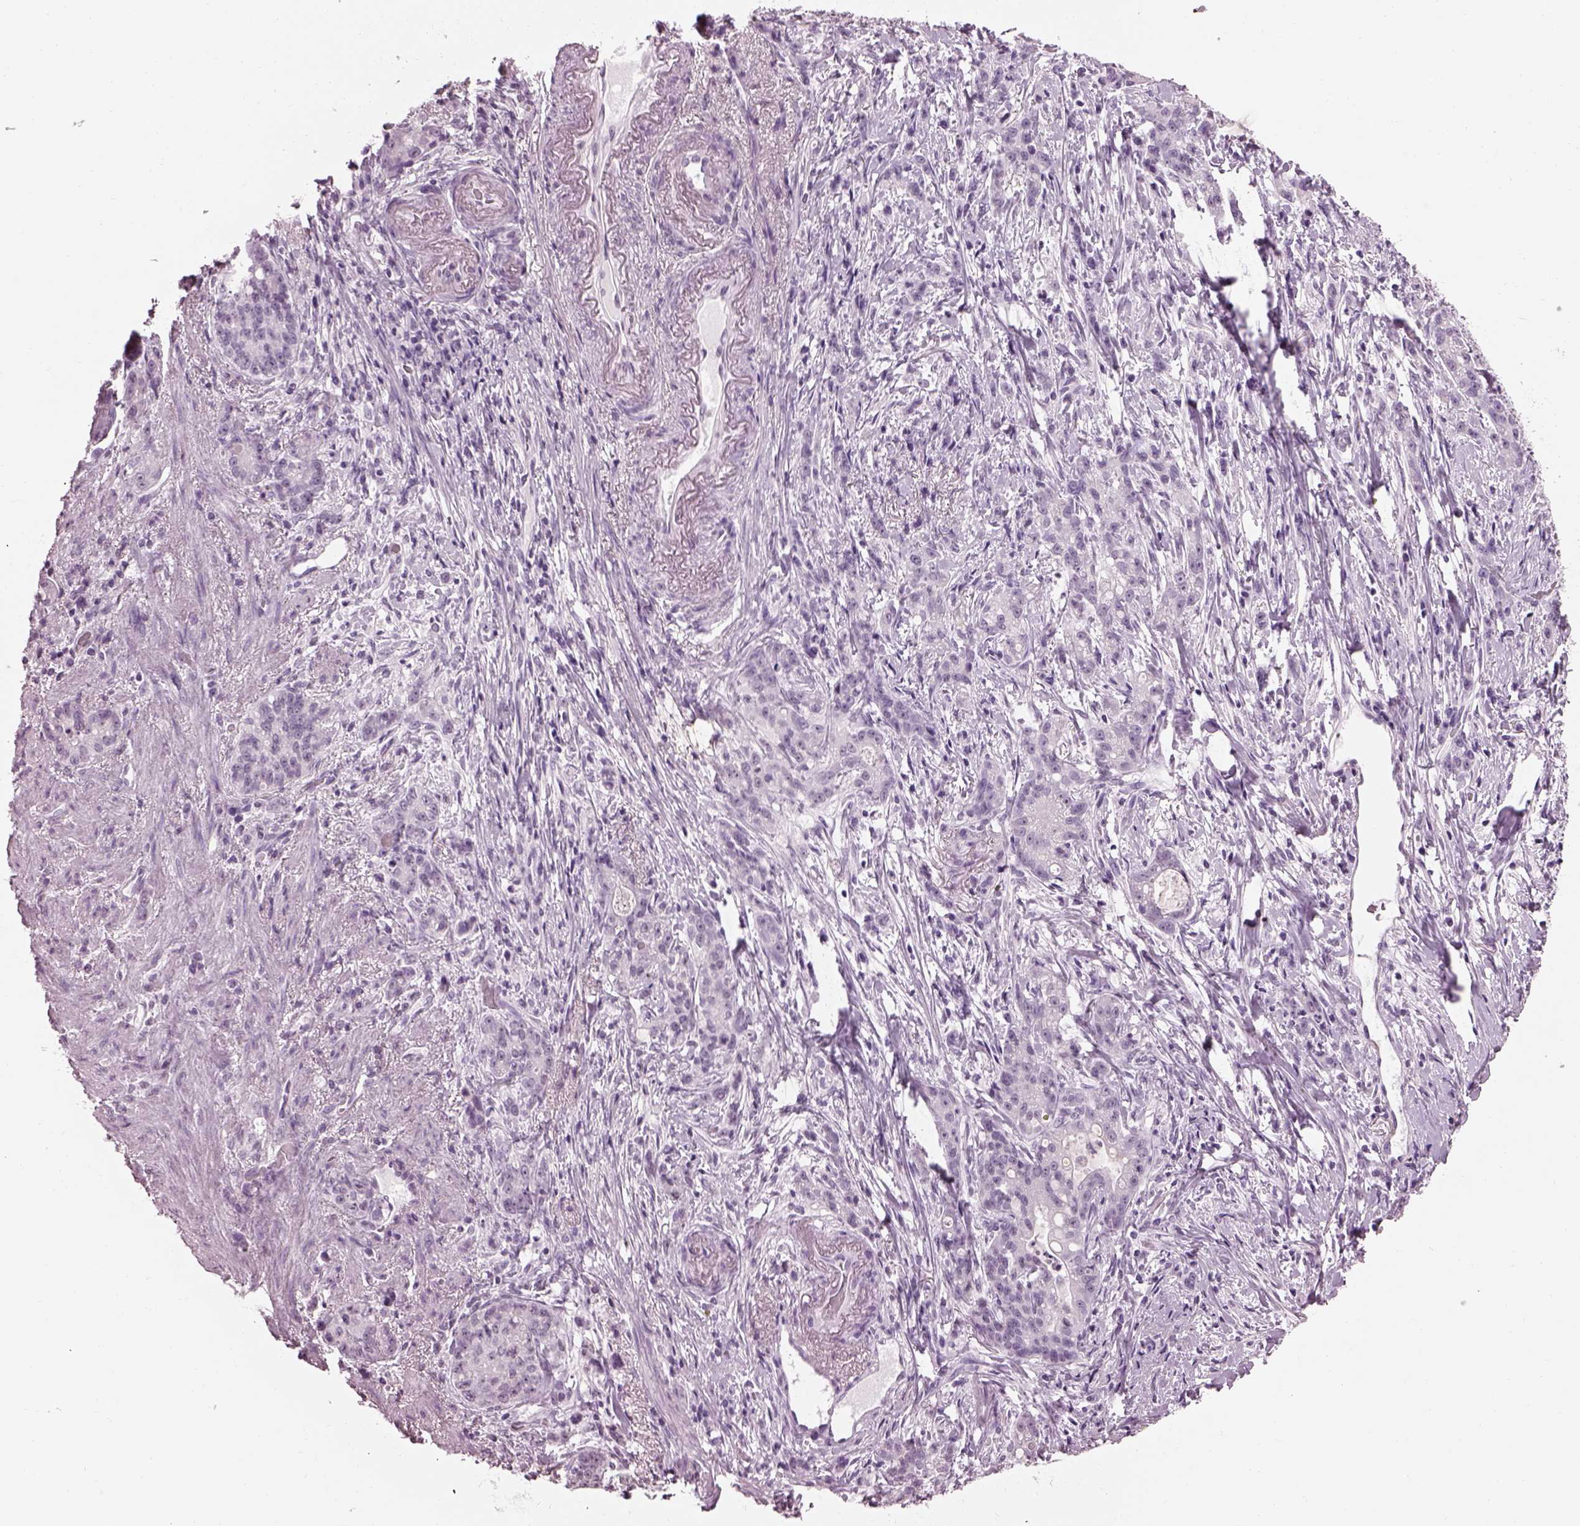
{"staining": {"intensity": "negative", "quantity": "none", "location": "none"}, "tissue": "stomach cancer", "cell_type": "Tumor cells", "image_type": "cancer", "snomed": [{"axis": "morphology", "description": "Adenocarcinoma, NOS"}, {"axis": "topography", "description": "Stomach, lower"}], "caption": "A photomicrograph of human stomach cancer is negative for staining in tumor cells. Brightfield microscopy of immunohistochemistry (IHC) stained with DAB (3,3'-diaminobenzidine) (brown) and hematoxylin (blue), captured at high magnification.", "gene": "ADGRG2", "patient": {"sex": "male", "age": 88}}